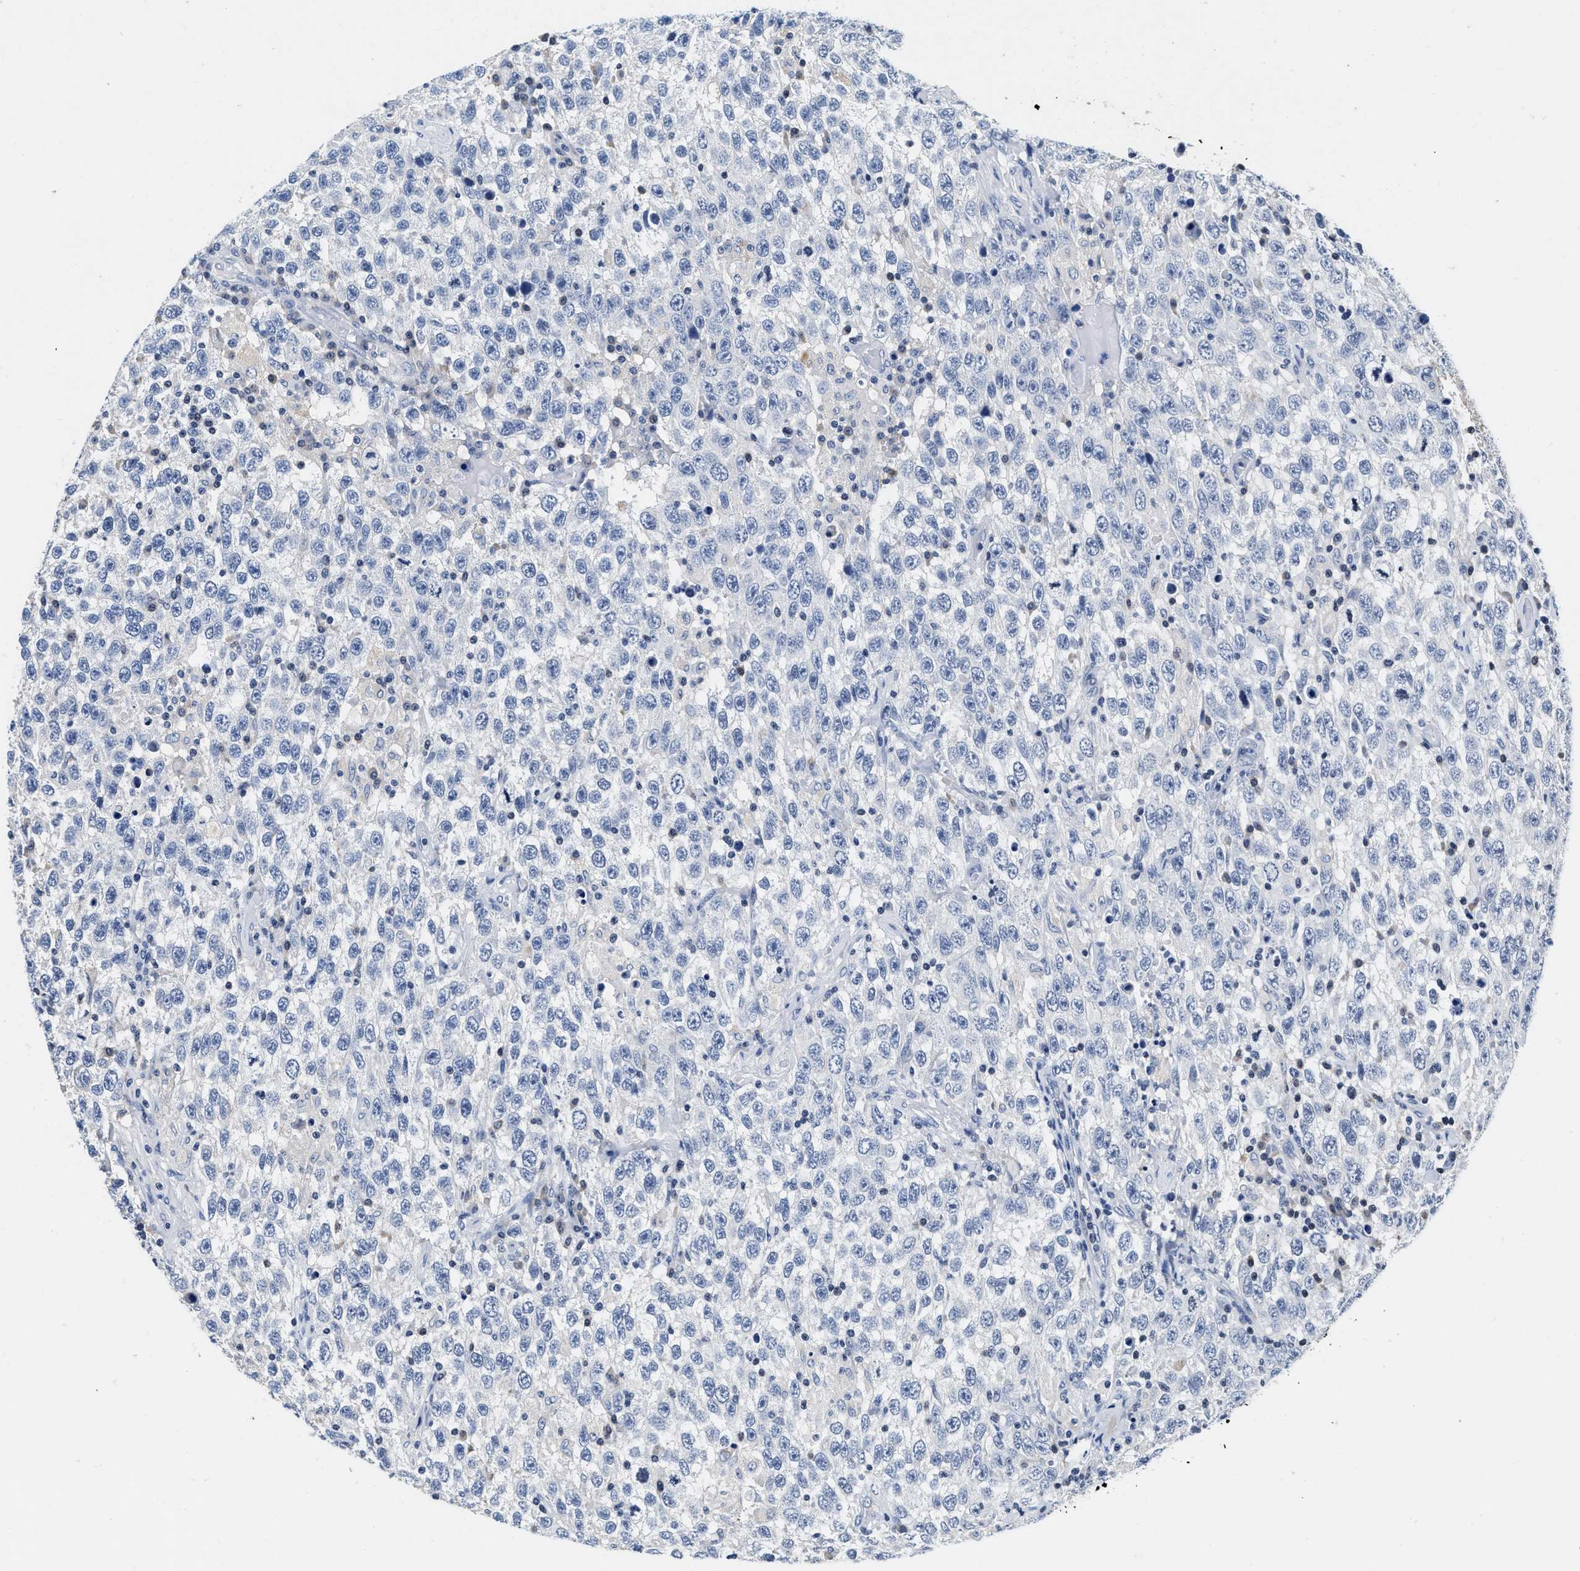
{"staining": {"intensity": "negative", "quantity": "none", "location": "none"}, "tissue": "testis cancer", "cell_type": "Tumor cells", "image_type": "cancer", "snomed": [{"axis": "morphology", "description": "Seminoma, NOS"}, {"axis": "topography", "description": "Testis"}], "caption": "An immunohistochemistry (IHC) image of testis cancer is shown. There is no staining in tumor cells of testis cancer.", "gene": "FBLN2", "patient": {"sex": "male", "age": 41}}